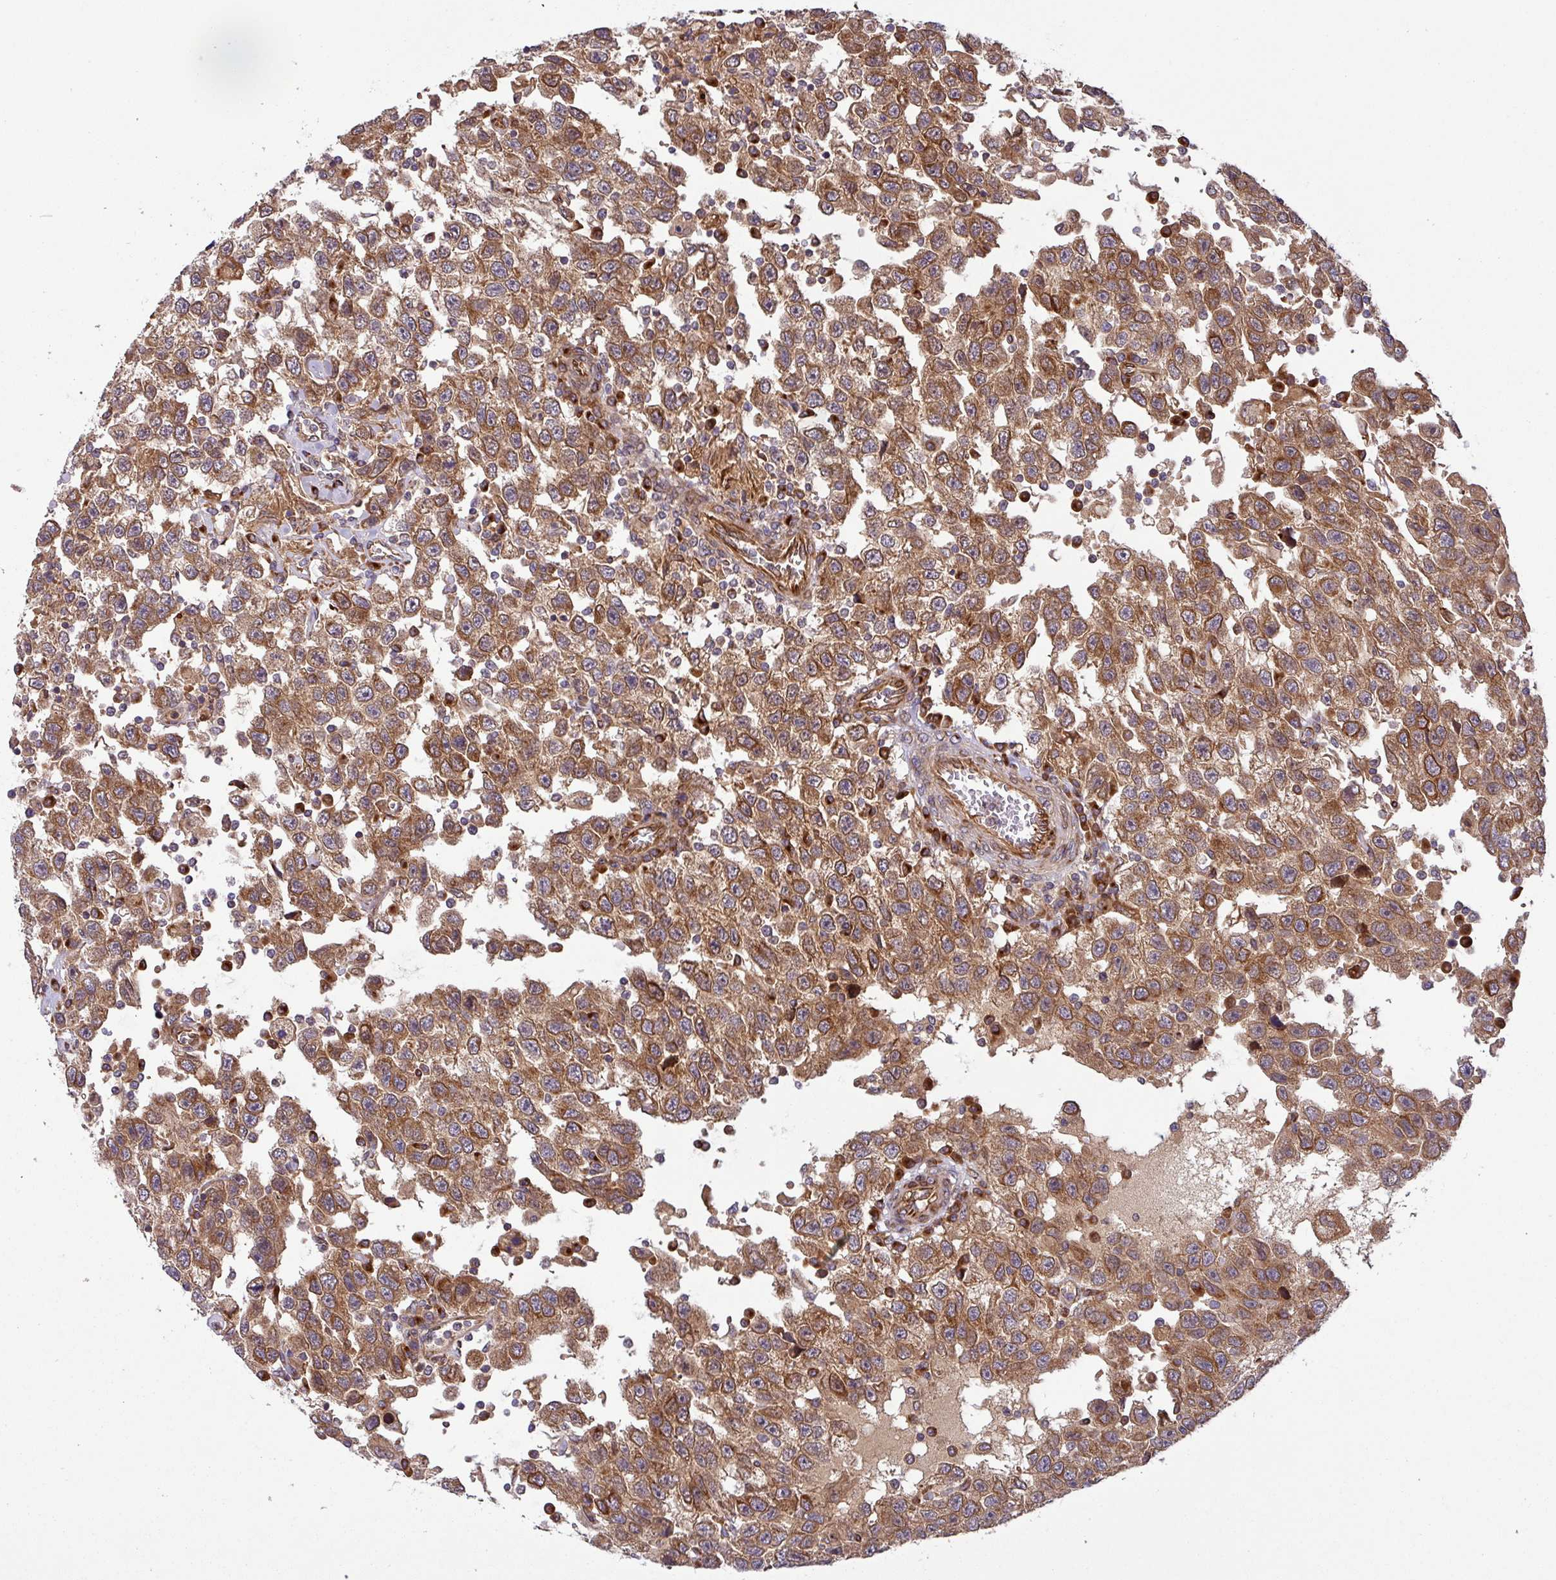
{"staining": {"intensity": "moderate", "quantity": ">75%", "location": "cytoplasmic/membranous"}, "tissue": "testis cancer", "cell_type": "Tumor cells", "image_type": "cancer", "snomed": [{"axis": "morphology", "description": "Seminoma, NOS"}, {"axis": "topography", "description": "Testis"}], "caption": "Immunohistochemistry (IHC) (DAB (3,3'-diaminobenzidine)) staining of testis cancer reveals moderate cytoplasmic/membranous protein positivity in about >75% of tumor cells. (brown staining indicates protein expression, while blue staining denotes nuclei).", "gene": "ART1", "patient": {"sex": "male", "age": 41}}